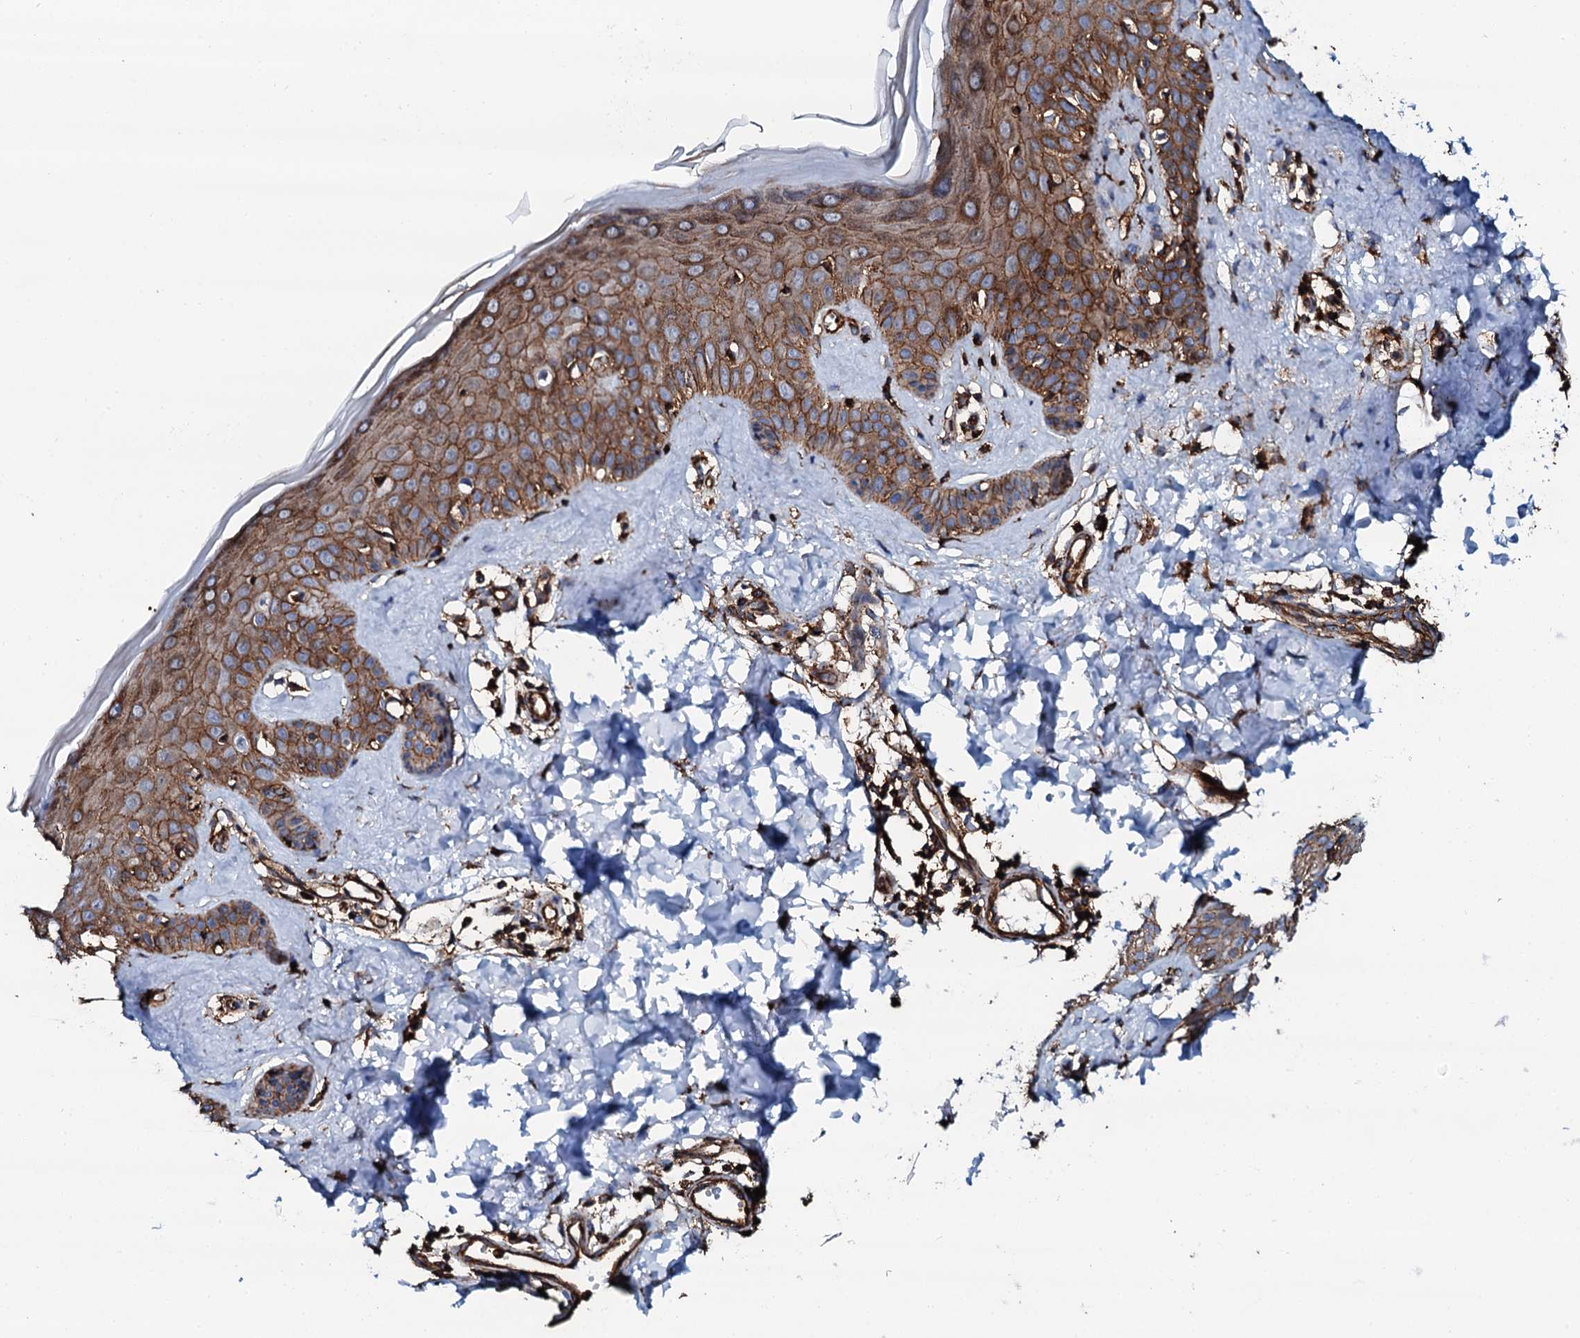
{"staining": {"intensity": "strong", "quantity": ">75%", "location": "cytoplasmic/membranous"}, "tissue": "skin", "cell_type": "Fibroblasts", "image_type": "normal", "snomed": [{"axis": "morphology", "description": "Normal tissue, NOS"}, {"axis": "topography", "description": "Skin"}], "caption": "Human skin stained with a brown dye demonstrates strong cytoplasmic/membranous positive staining in approximately >75% of fibroblasts.", "gene": "INTS10", "patient": {"sex": "female", "age": 58}}